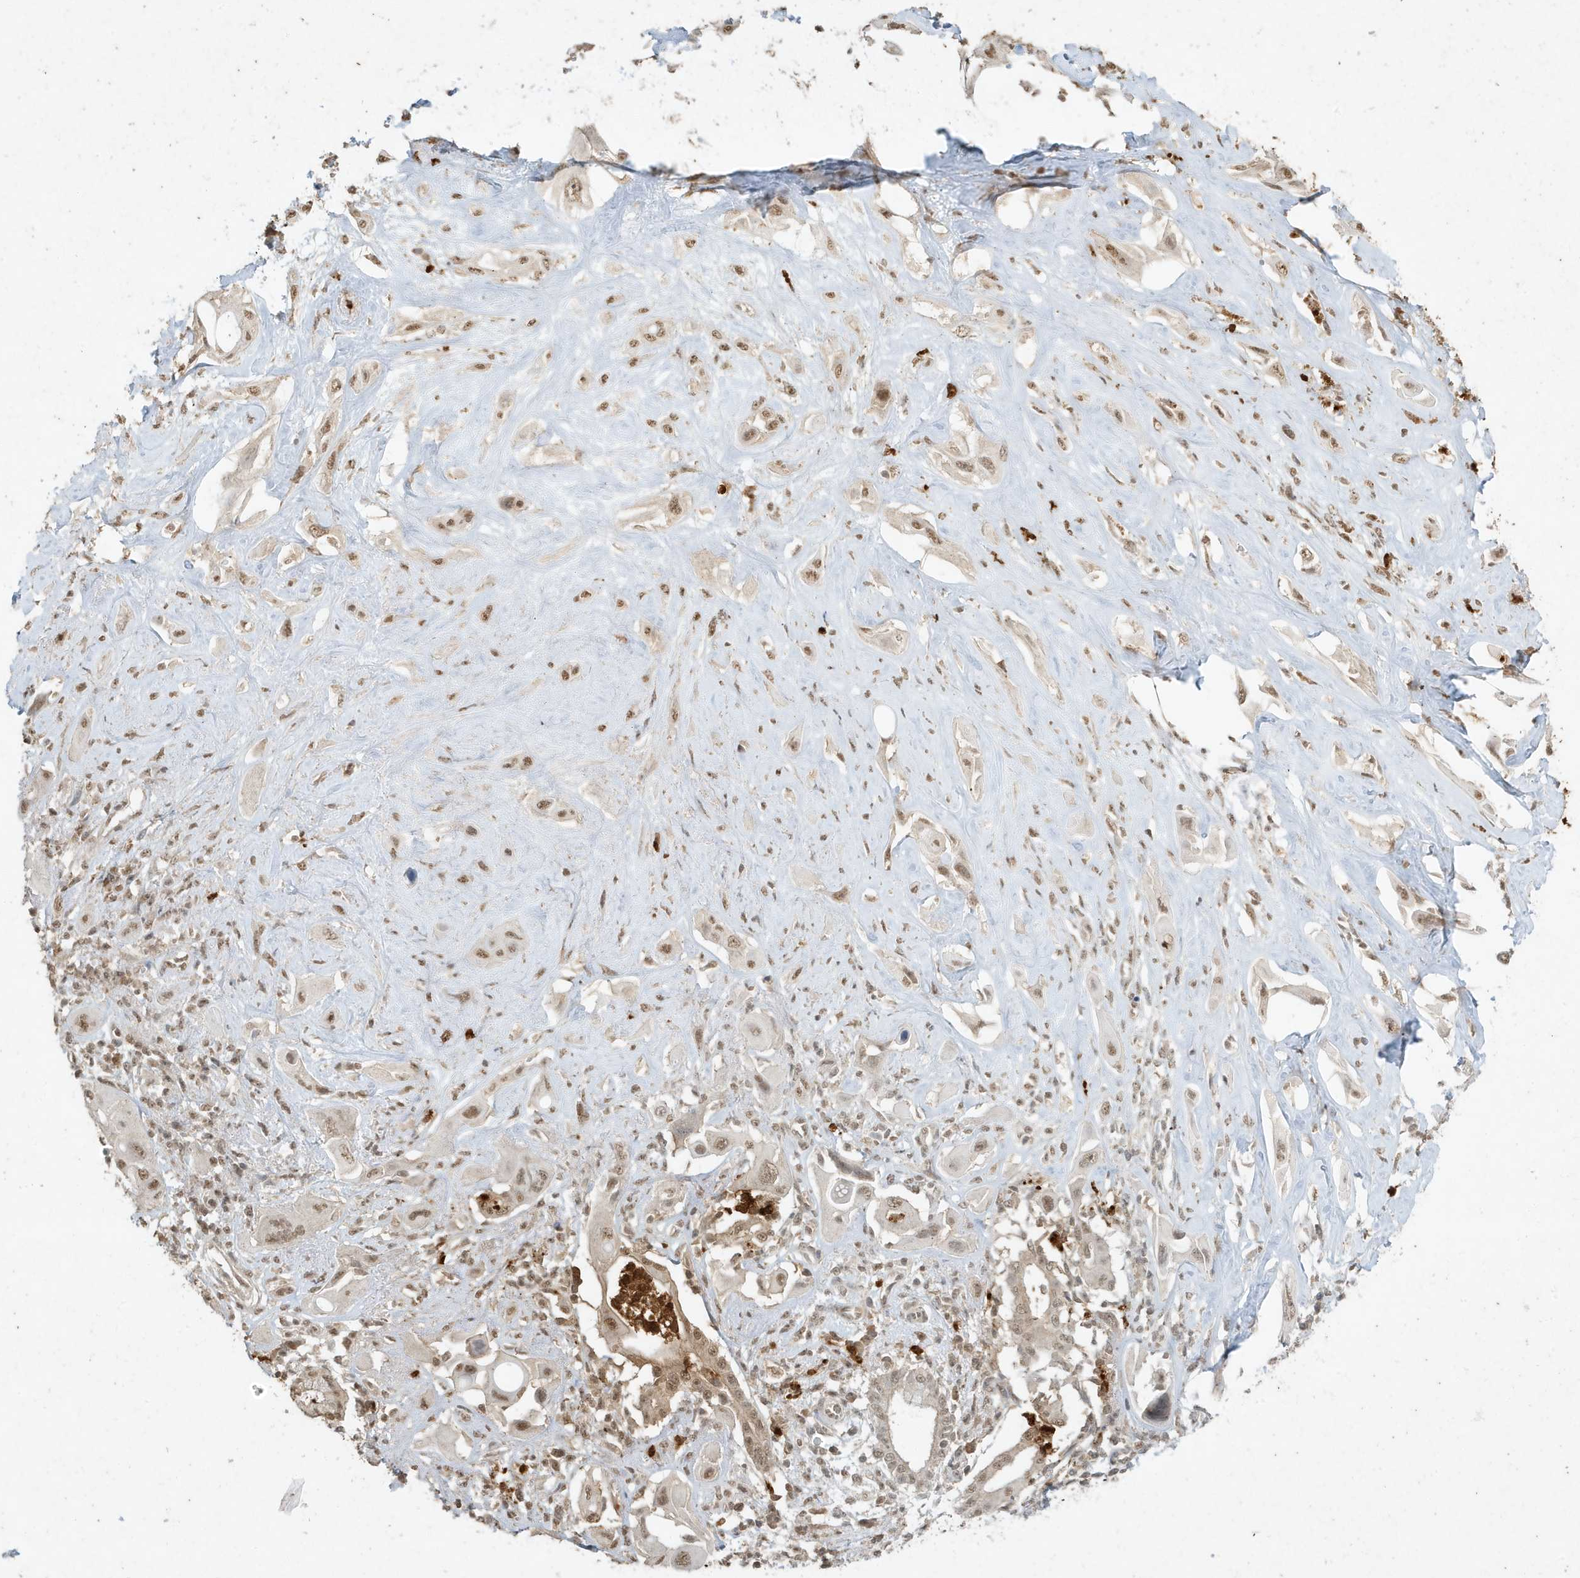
{"staining": {"intensity": "moderate", "quantity": "<25%", "location": "nuclear"}, "tissue": "pancreatic cancer", "cell_type": "Tumor cells", "image_type": "cancer", "snomed": [{"axis": "morphology", "description": "Adenocarcinoma, NOS"}, {"axis": "topography", "description": "Pancreas"}], "caption": "The image demonstrates immunohistochemical staining of adenocarcinoma (pancreatic). There is moderate nuclear staining is present in approximately <25% of tumor cells.", "gene": "DEFA1", "patient": {"sex": "male", "age": 68}}